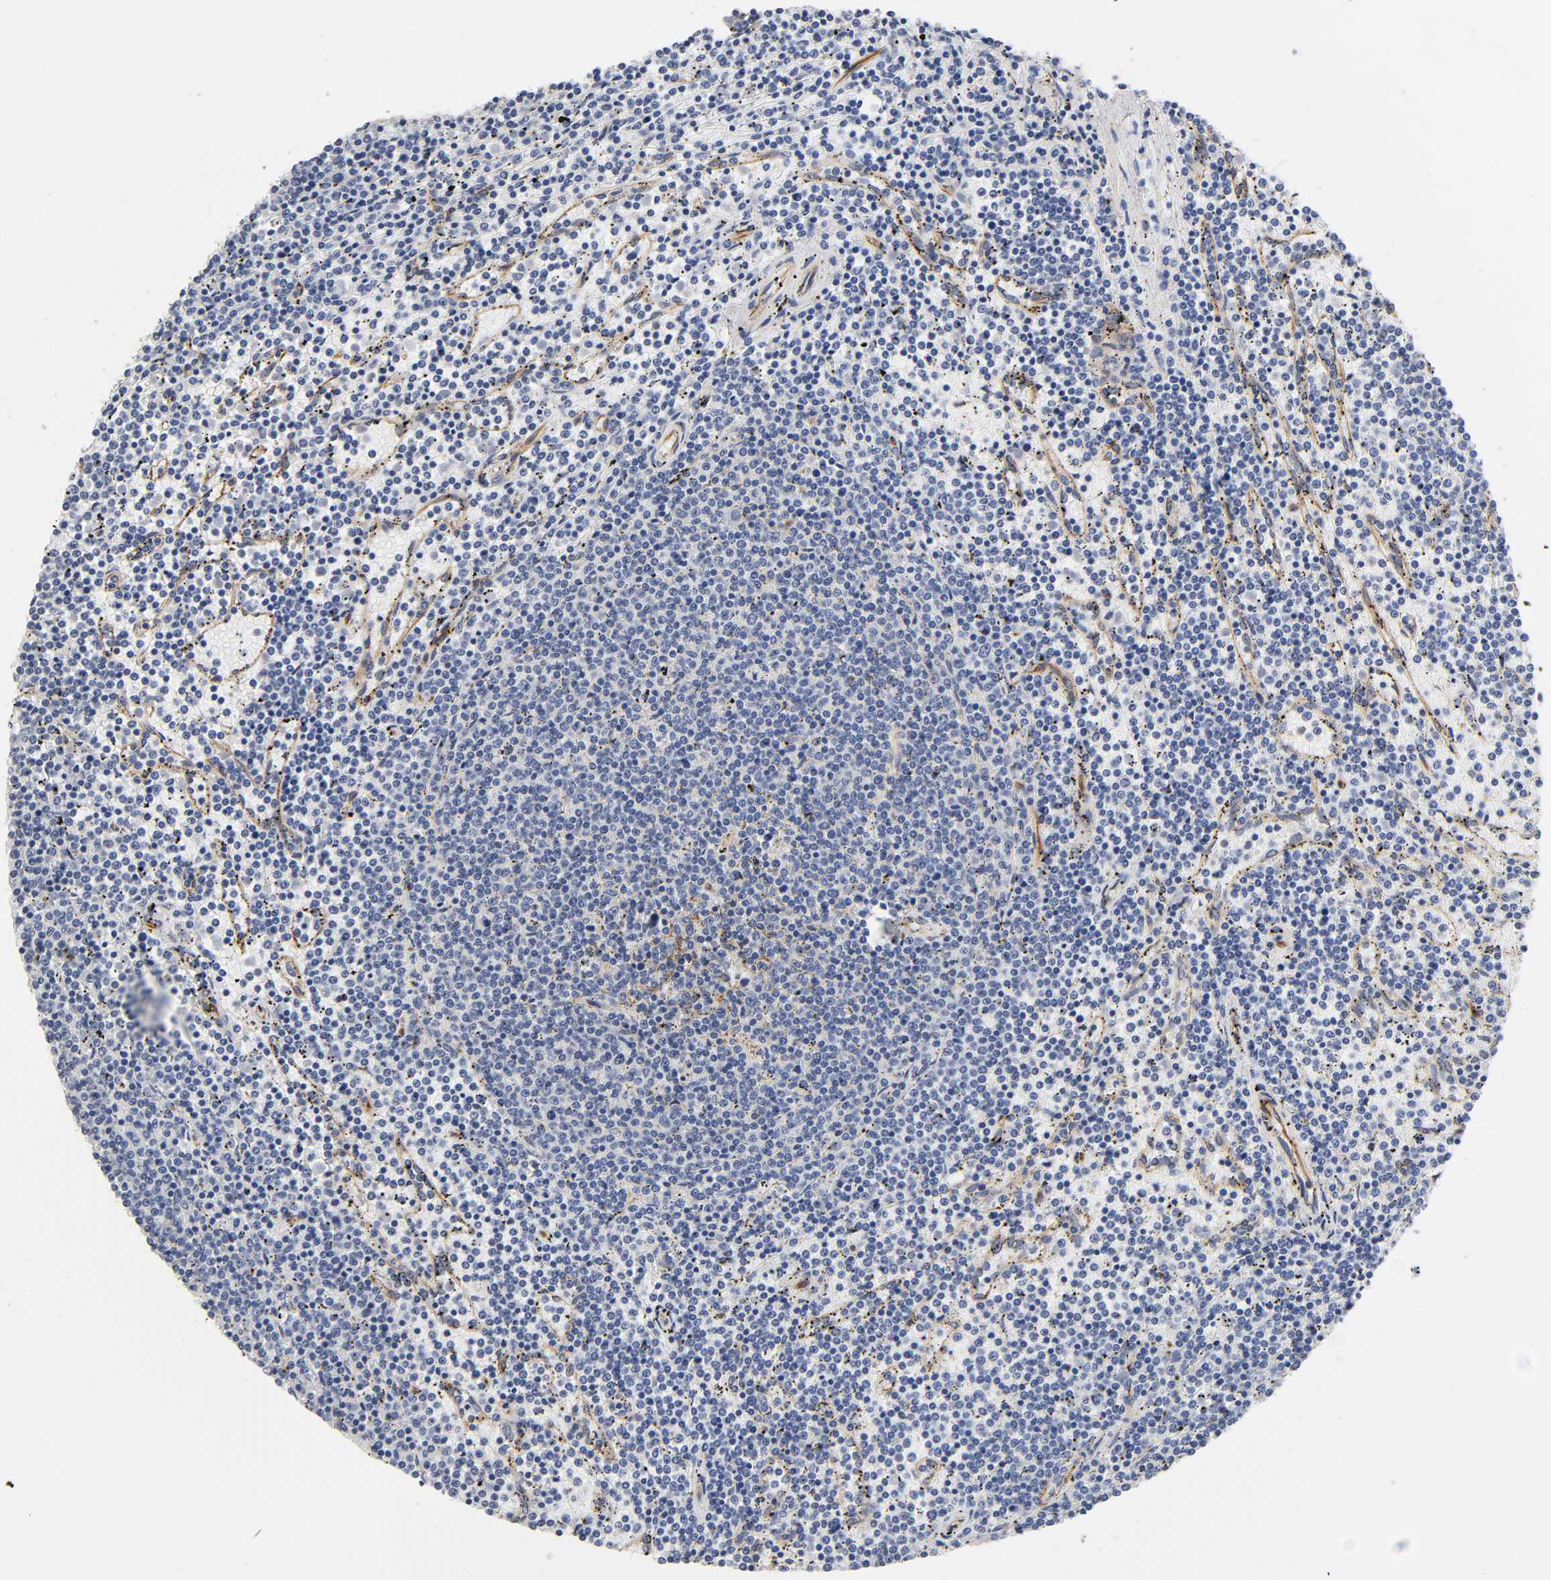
{"staining": {"intensity": "negative", "quantity": "none", "location": "none"}, "tissue": "lymphoma", "cell_type": "Tumor cells", "image_type": "cancer", "snomed": [{"axis": "morphology", "description": "Malignant lymphoma, non-Hodgkin's type, Low grade"}, {"axis": "topography", "description": "Spleen"}], "caption": "High magnification brightfield microscopy of low-grade malignant lymphoma, non-Hodgkin's type stained with DAB (3,3'-diaminobenzidine) (brown) and counterstained with hematoxylin (blue): tumor cells show no significant expression.", "gene": "RAB13", "patient": {"sex": "female", "age": 50}}